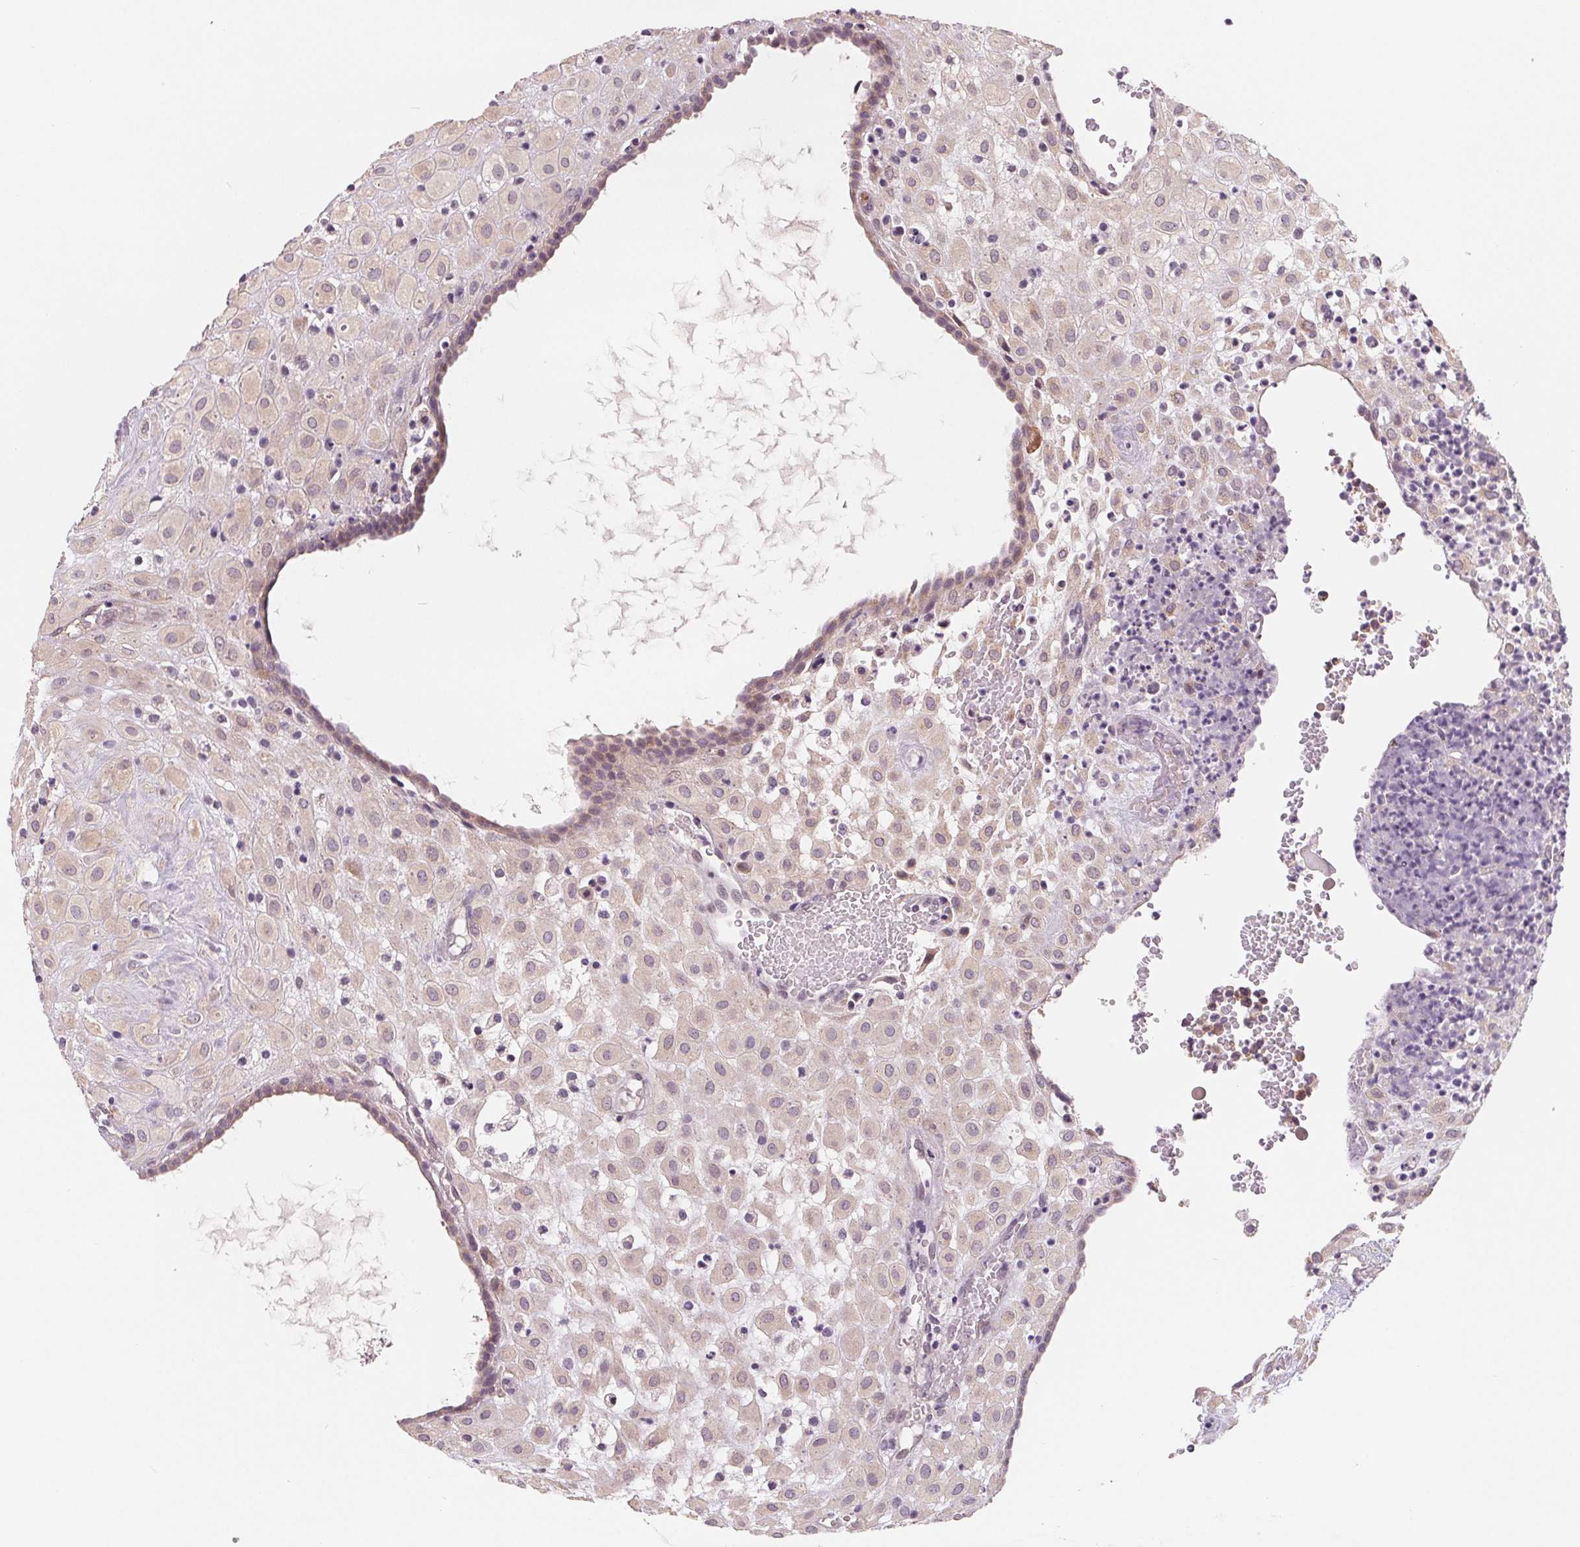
{"staining": {"intensity": "weak", "quantity": "<25%", "location": "cytoplasmic/membranous"}, "tissue": "placenta", "cell_type": "Decidual cells", "image_type": "normal", "snomed": [{"axis": "morphology", "description": "Normal tissue, NOS"}, {"axis": "topography", "description": "Placenta"}], "caption": "Immunohistochemical staining of normal placenta shows no significant positivity in decidual cells.", "gene": "CFC1B", "patient": {"sex": "female", "age": 24}}